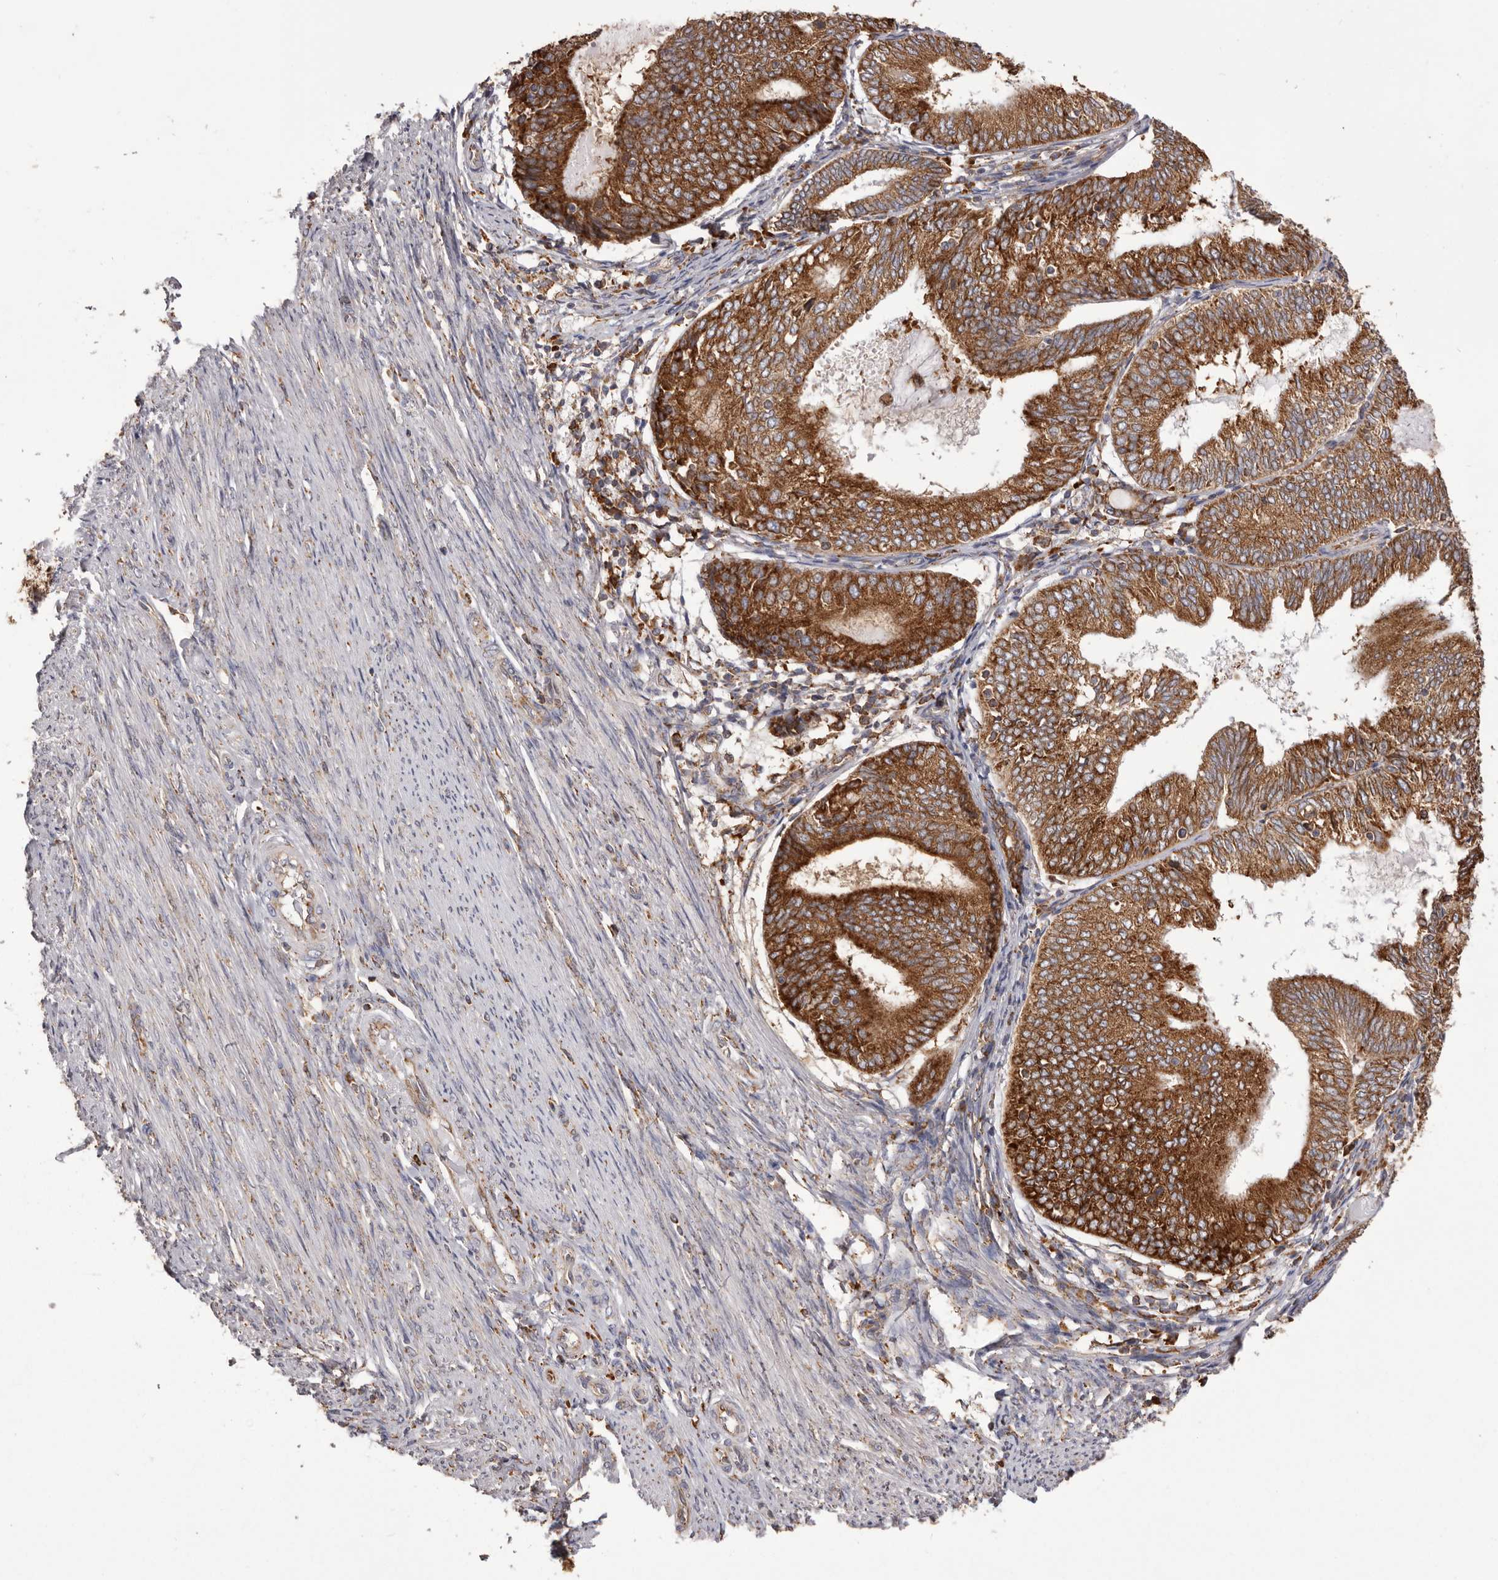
{"staining": {"intensity": "strong", "quantity": ">75%", "location": "cytoplasmic/membranous"}, "tissue": "endometrial cancer", "cell_type": "Tumor cells", "image_type": "cancer", "snomed": [{"axis": "morphology", "description": "Adenocarcinoma, NOS"}, {"axis": "topography", "description": "Endometrium"}], "caption": "Strong cytoplasmic/membranous staining is seen in approximately >75% of tumor cells in endometrial adenocarcinoma.", "gene": "QRSL1", "patient": {"sex": "female", "age": 81}}